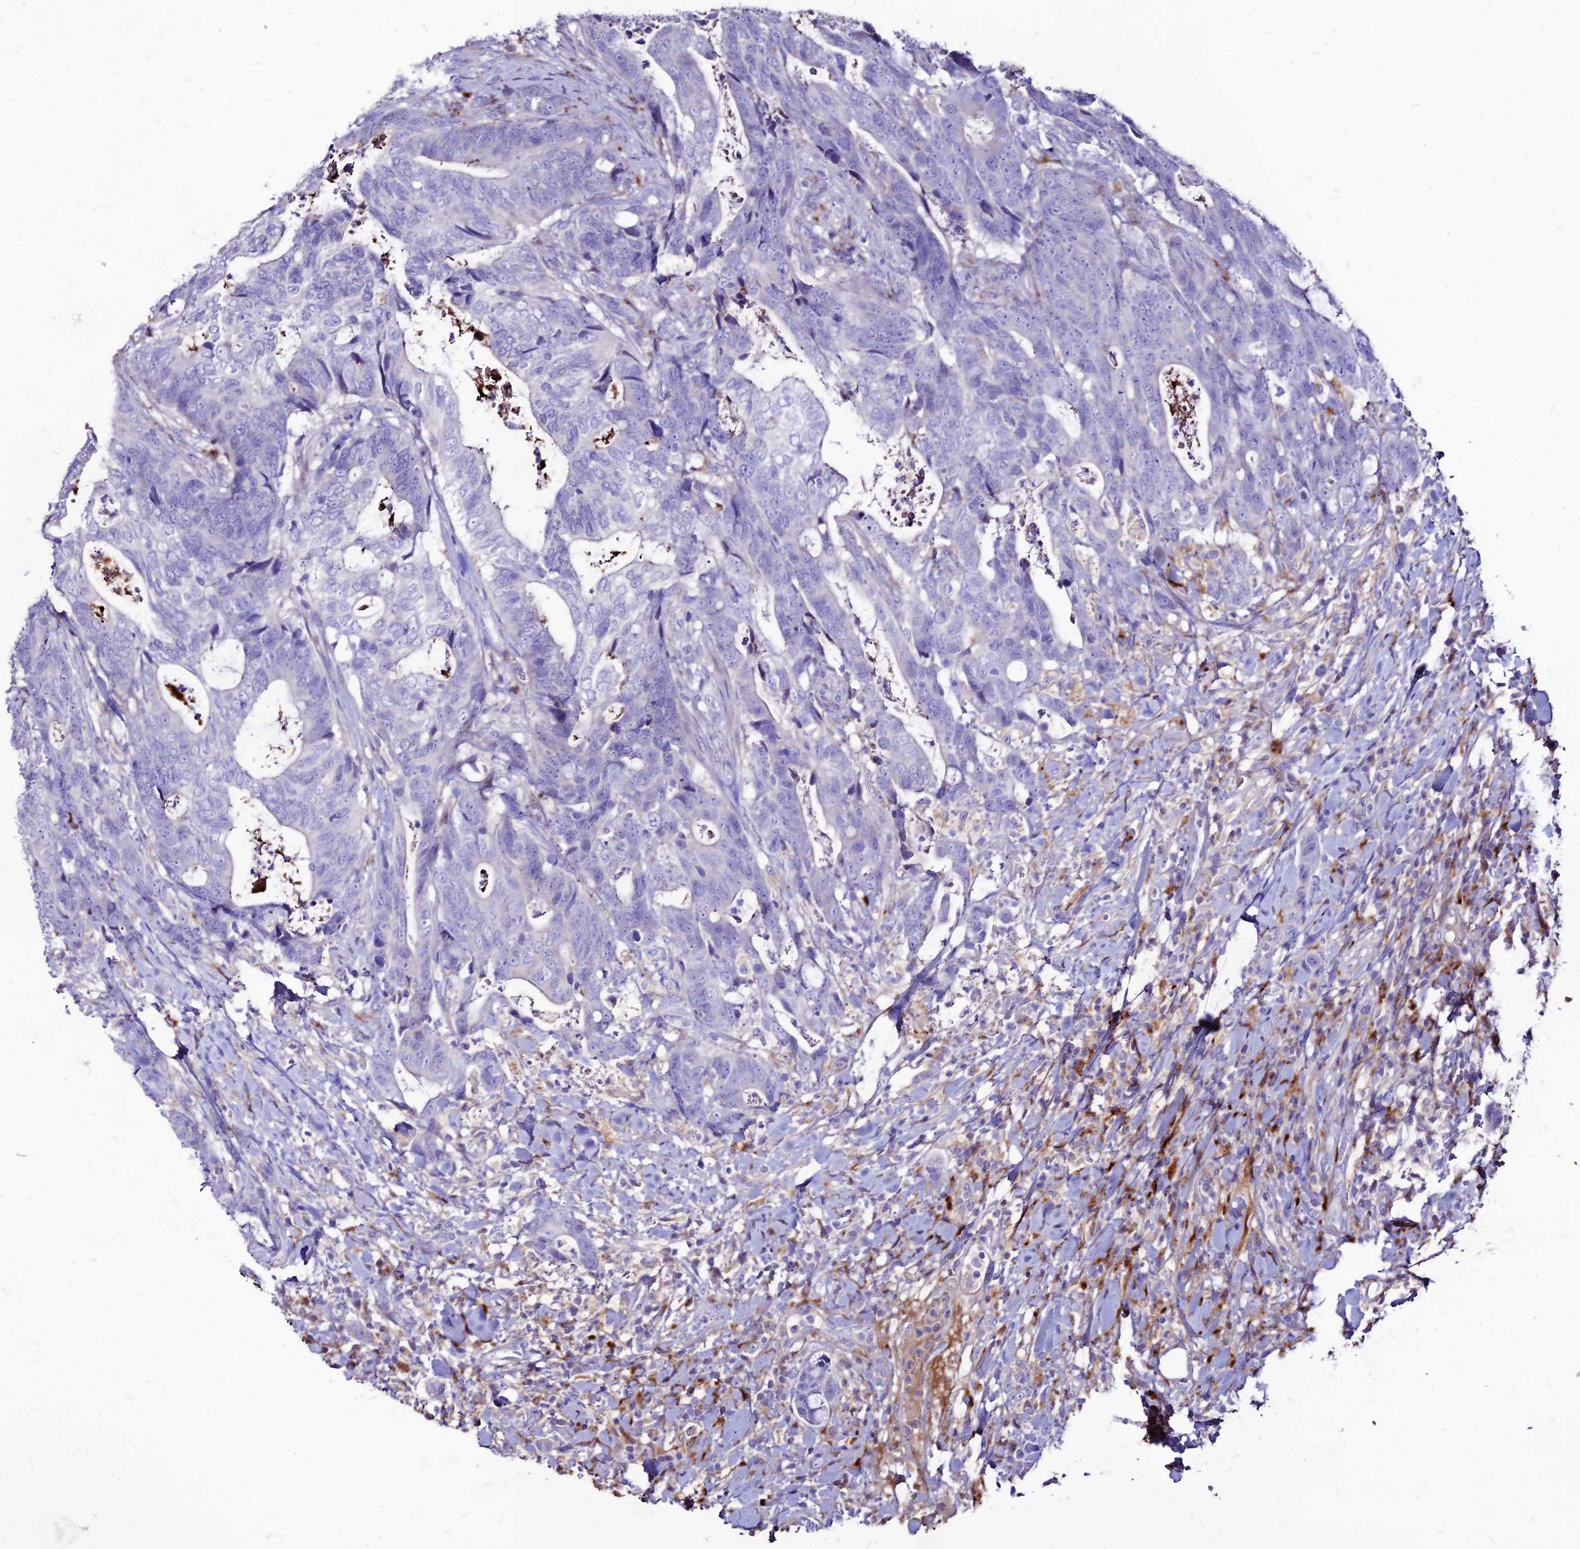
{"staining": {"intensity": "negative", "quantity": "none", "location": "none"}, "tissue": "colorectal cancer", "cell_type": "Tumor cells", "image_type": "cancer", "snomed": [{"axis": "morphology", "description": "Adenocarcinoma, NOS"}, {"axis": "topography", "description": "Colon"}], "caption": "DAB immunohistochemical staining of colorectal cancer reveals no significant expression in tumor cells.", "gene": "RIMOC1", "patient": {"sex": "female", "age": 82}}